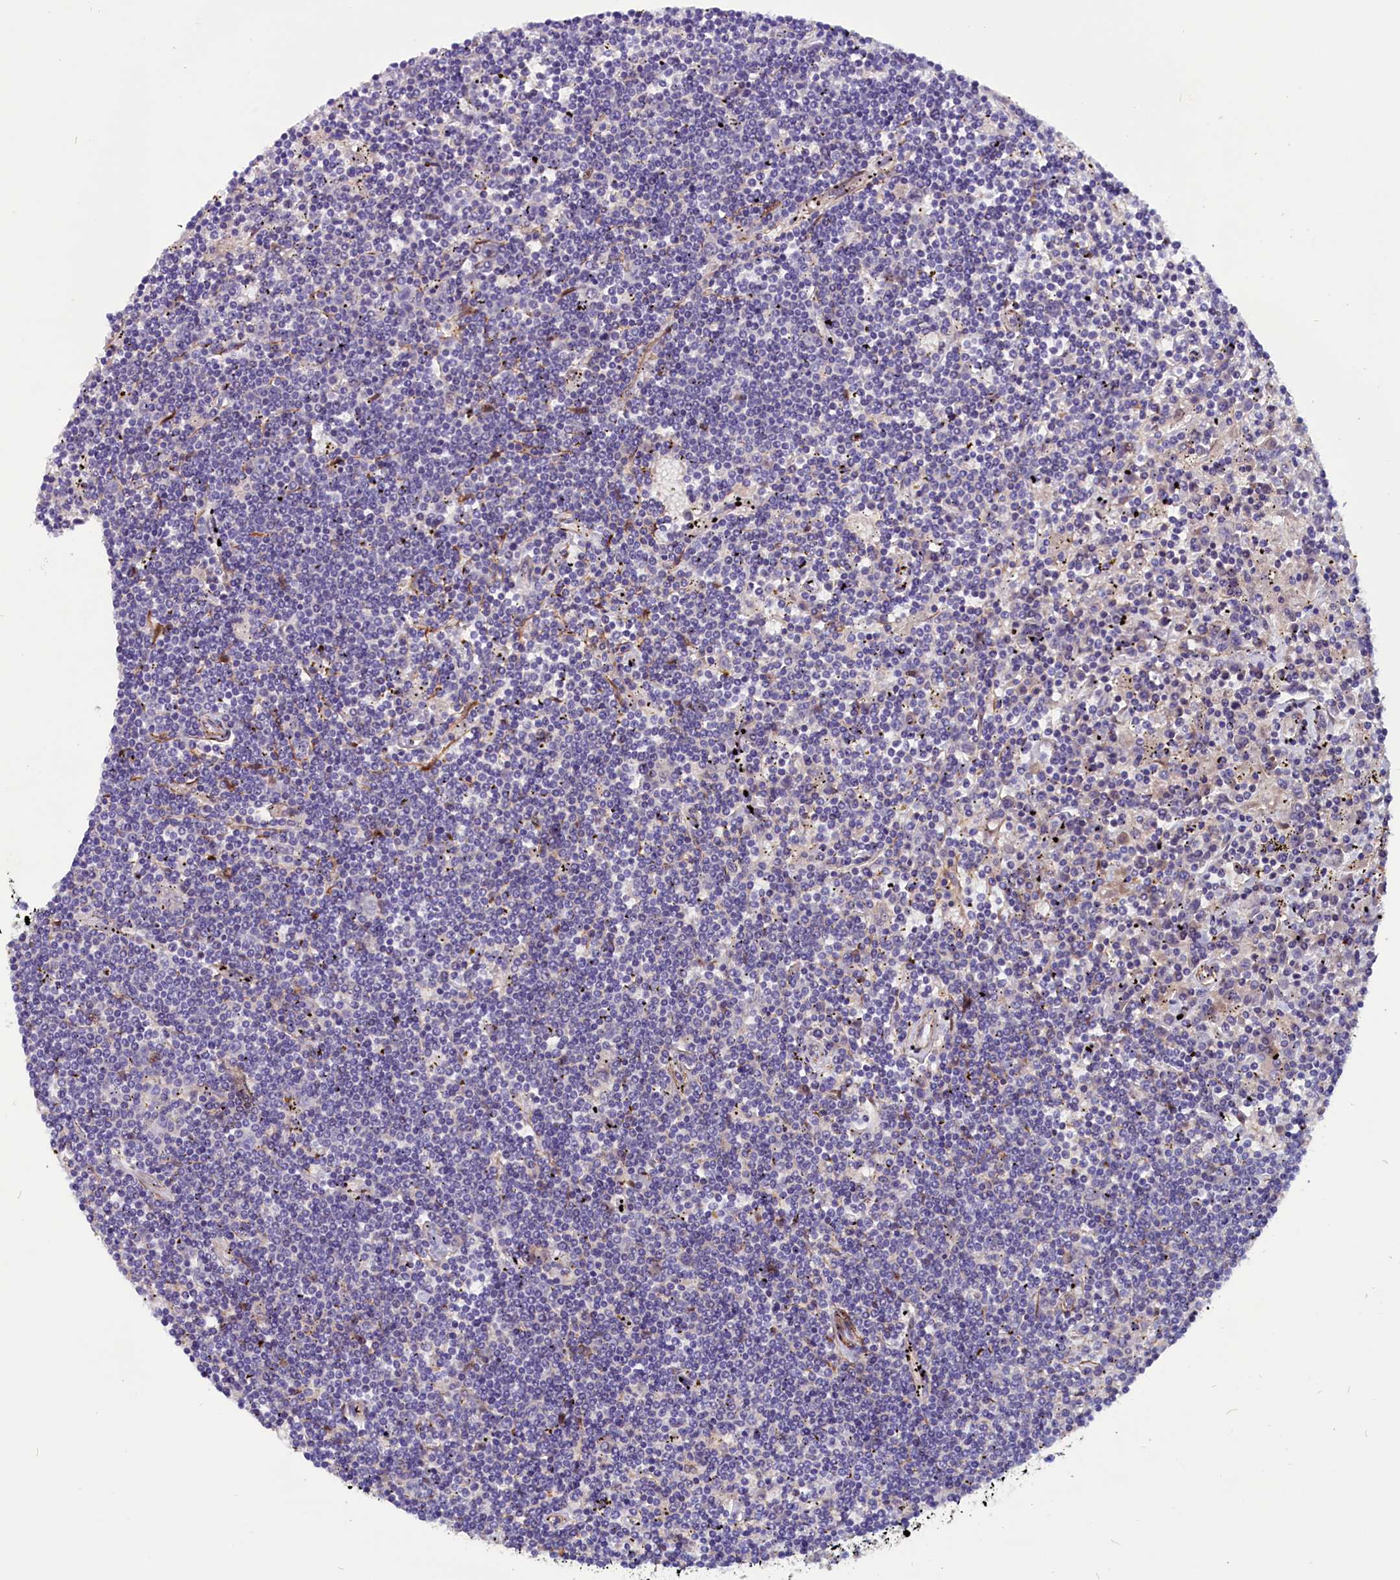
{"staining": {"intensity": "negative", "quantity": "none", "location": "none"}, "tissue": "lymphoma", "cell_type": "Tumor cells", "image_type": "cancer", "snomed": [{"axis": "morphology", "description": "Malignant lymphoma, non-Hodgkin's type, Low grade"}, {"axis": "topography", "description": "Spleen"}], "caption": "IHC micrograph of neoplastic tissue: malignant lymphoma, non-Hodgkin's type (low-grade) stained with DAB reveals no significant protein staining in tumor cells. Brightfield microscopy of immunohistochemistry stained with DAB (3,3'-diaminobenzidine) (brown) and hematoxylin (blue), captured at high magnification.", "gene": "ZNF749", "patient": {"sex": "male", "age": 76}}